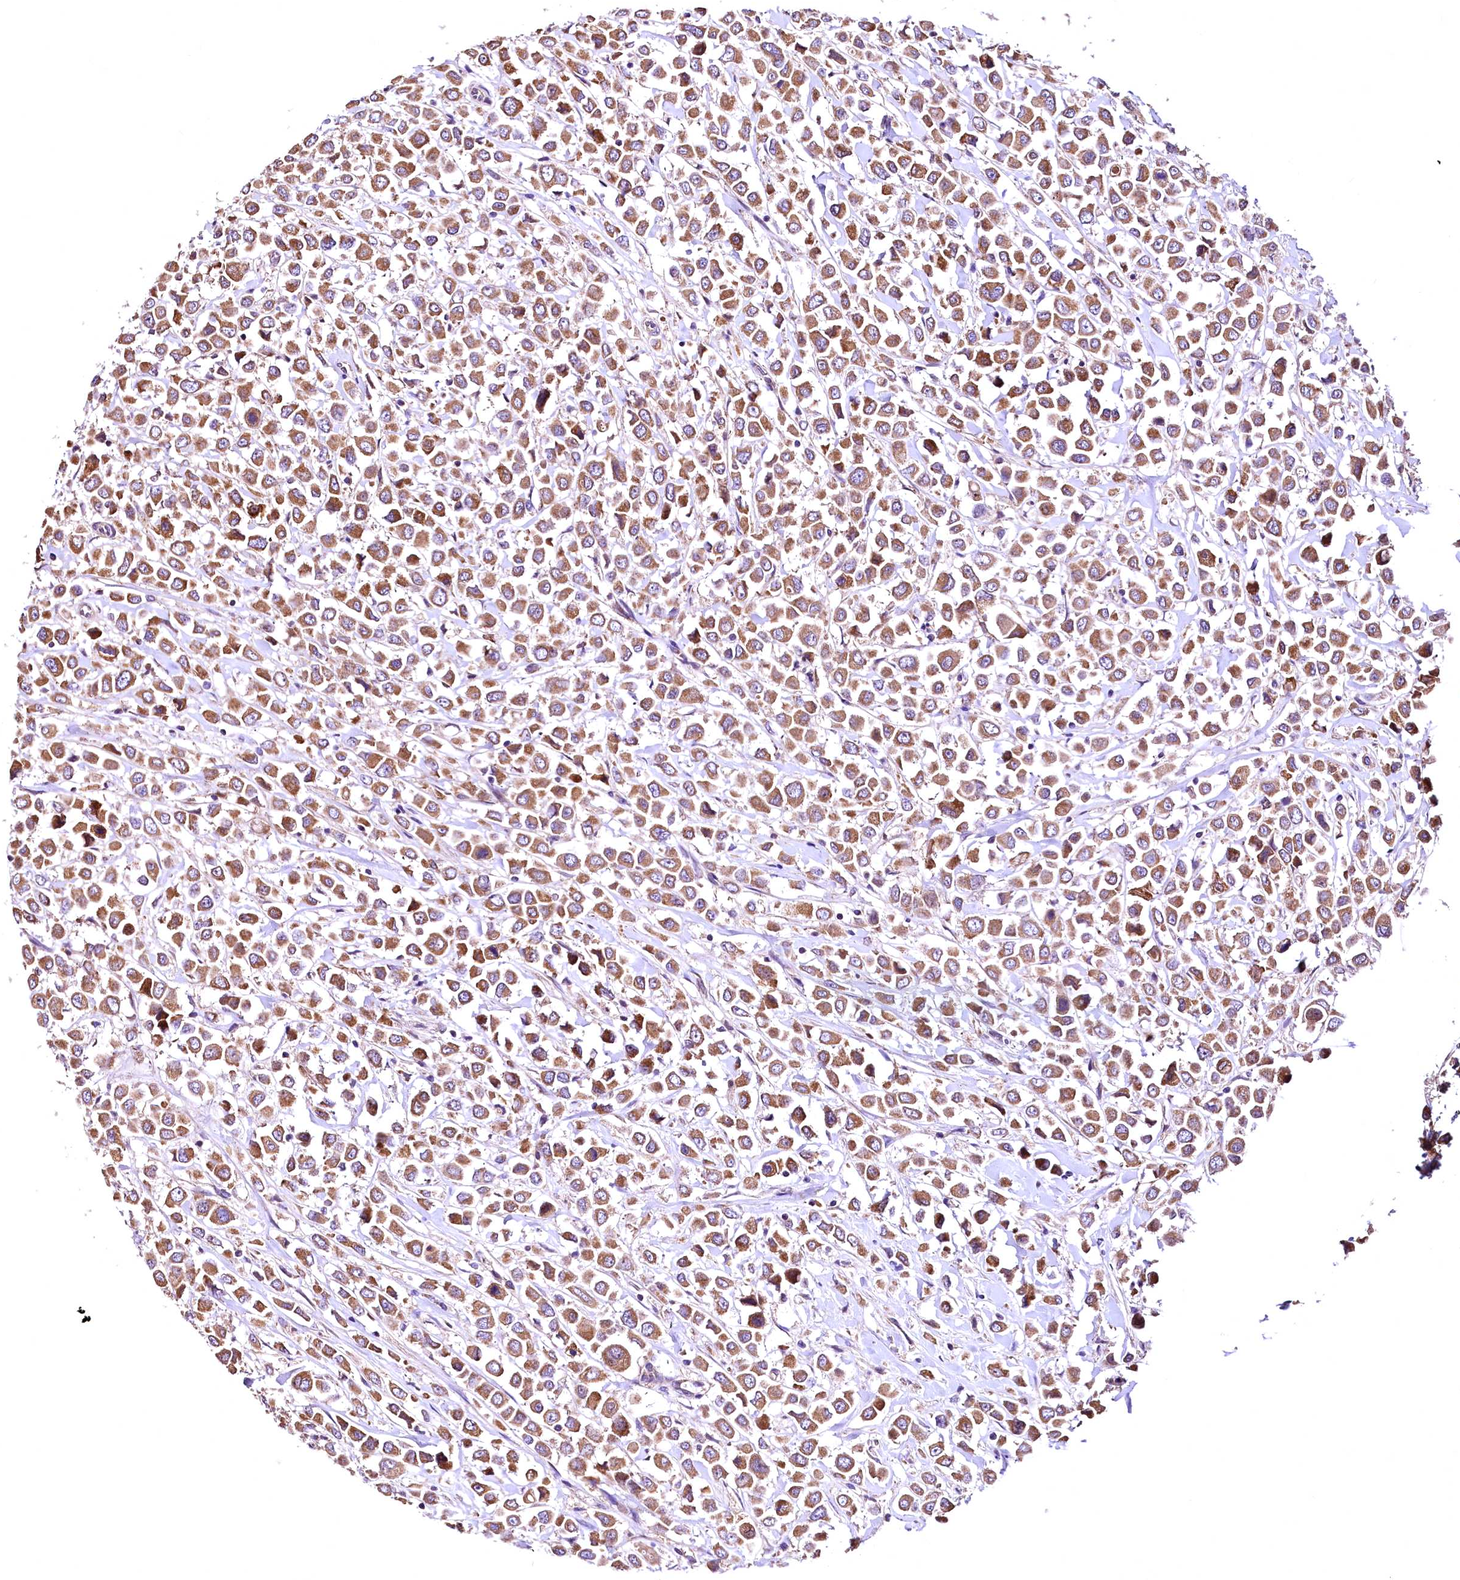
{"staining": {"intensity": "moderate", "quantity": ">75%", "location": "cytoplasmic/membranous"}, "tissue": "breast cancer", "cell_type": "Tumor cells", "image_type": "cancer", "snomed": [{"axis": "morphology", "description": "Duct carcinoma"}, {"axis": "topography", "description": "Breast"}], "caption": "Immunohistochemical staining of human infiltrating ductal carcinoma (breast) displays medium levels of moderate cytoplasmic/membranous expression in approximately >75% of tumor cells.", "gene": "MRPL57", "patient": {"sex": "female", "age": 61}}